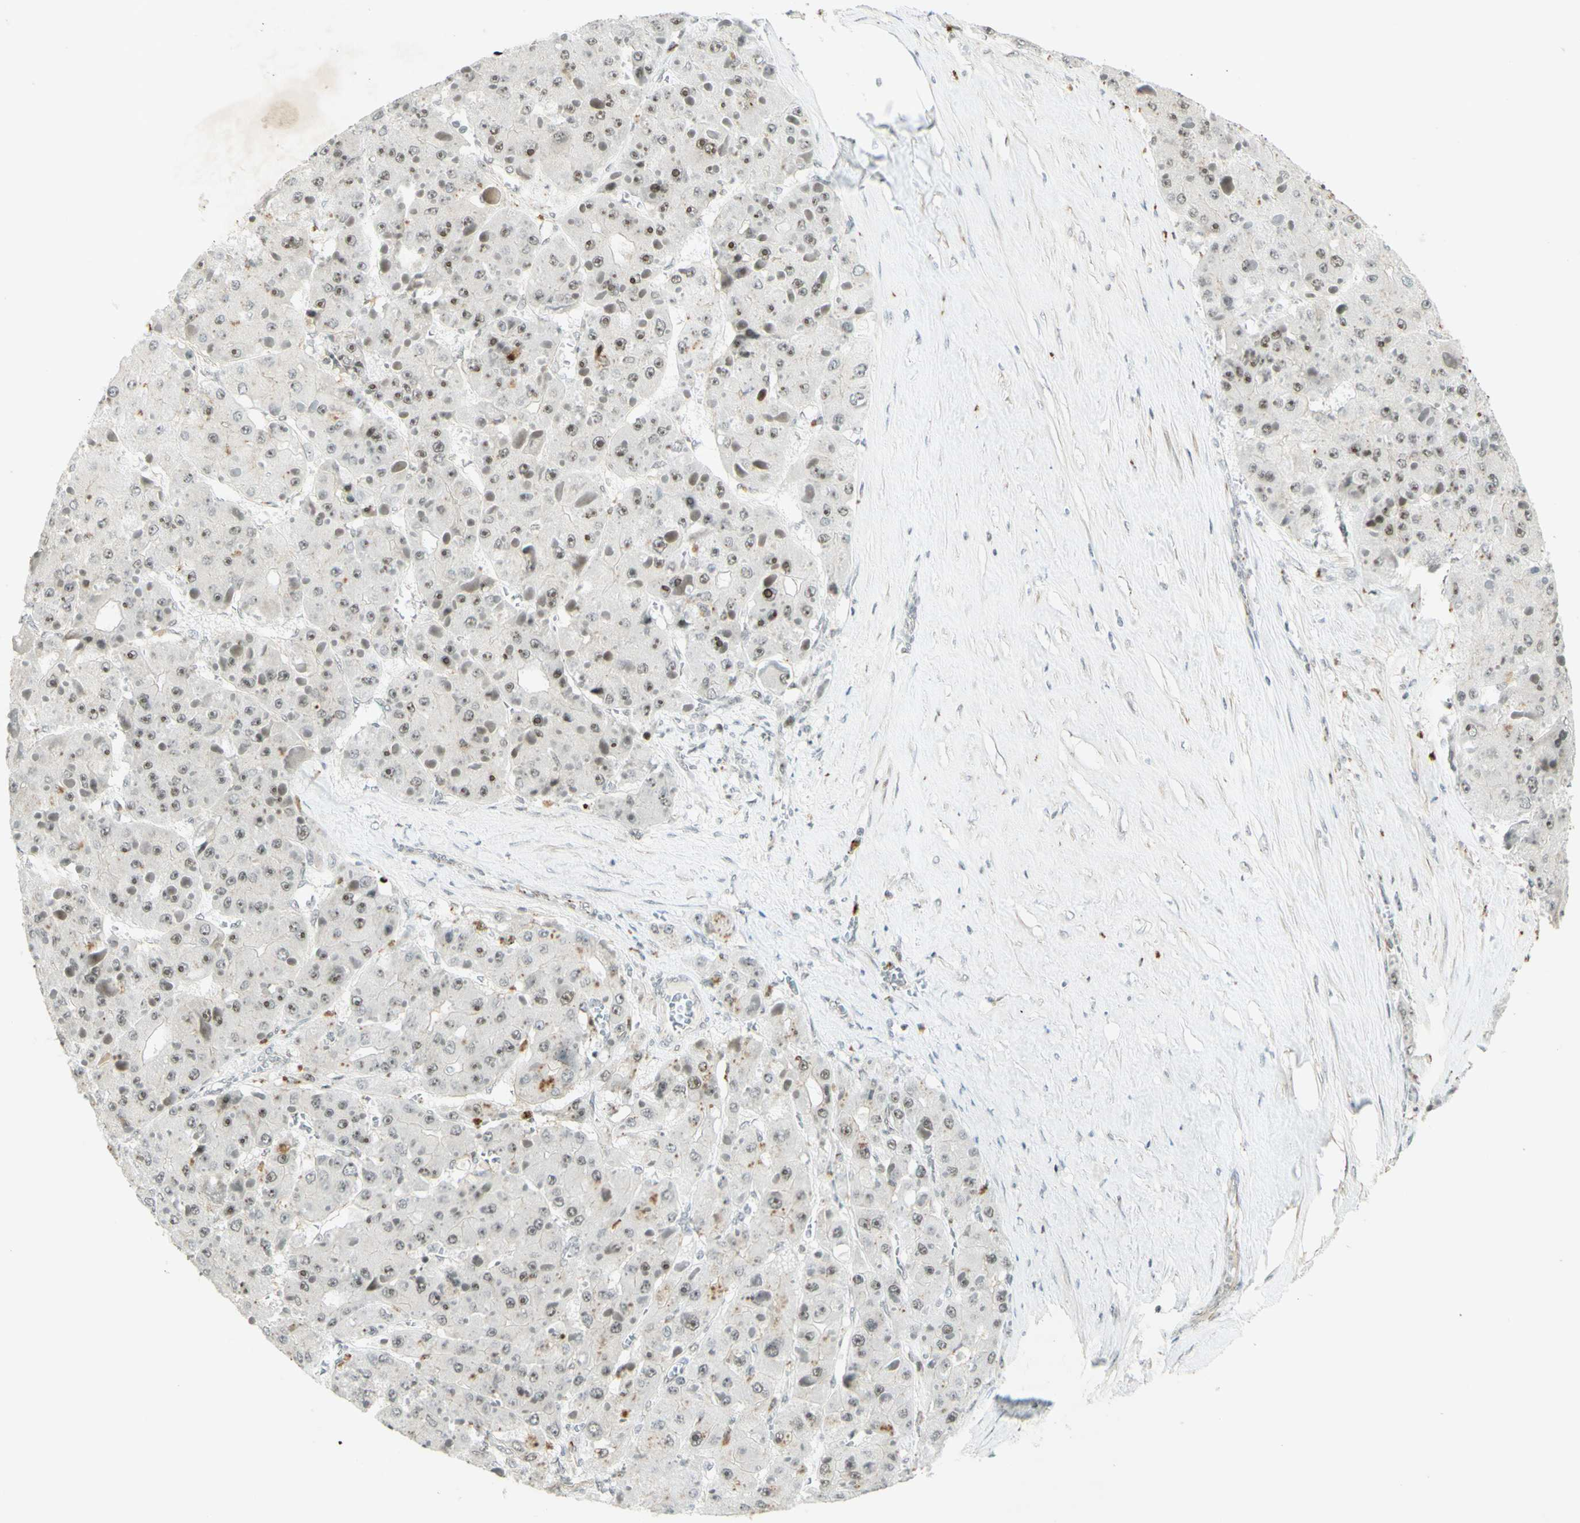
{"staining": {"intensity": "moderate", "quantity": ">75%", "location": "nuclear"}, "tissue": "liver cancer", "cell_type": "Tumor cells", "image_type": "cancer", "snomed": [{"axis": "morphology", "description": "Carcinoma, Hepatocellular, NOS"}, {"axis": "topography", "description": "Liver"}], "caption": "Immunohistochemistry (IHC) image of human liver cancer stained for a protein (brown), which shows medium levels of moderate nuclear positivity in approximately >75% of tumor cells.", "gene": "IRF1", "patient": {"sex": "female", "age": 73}}